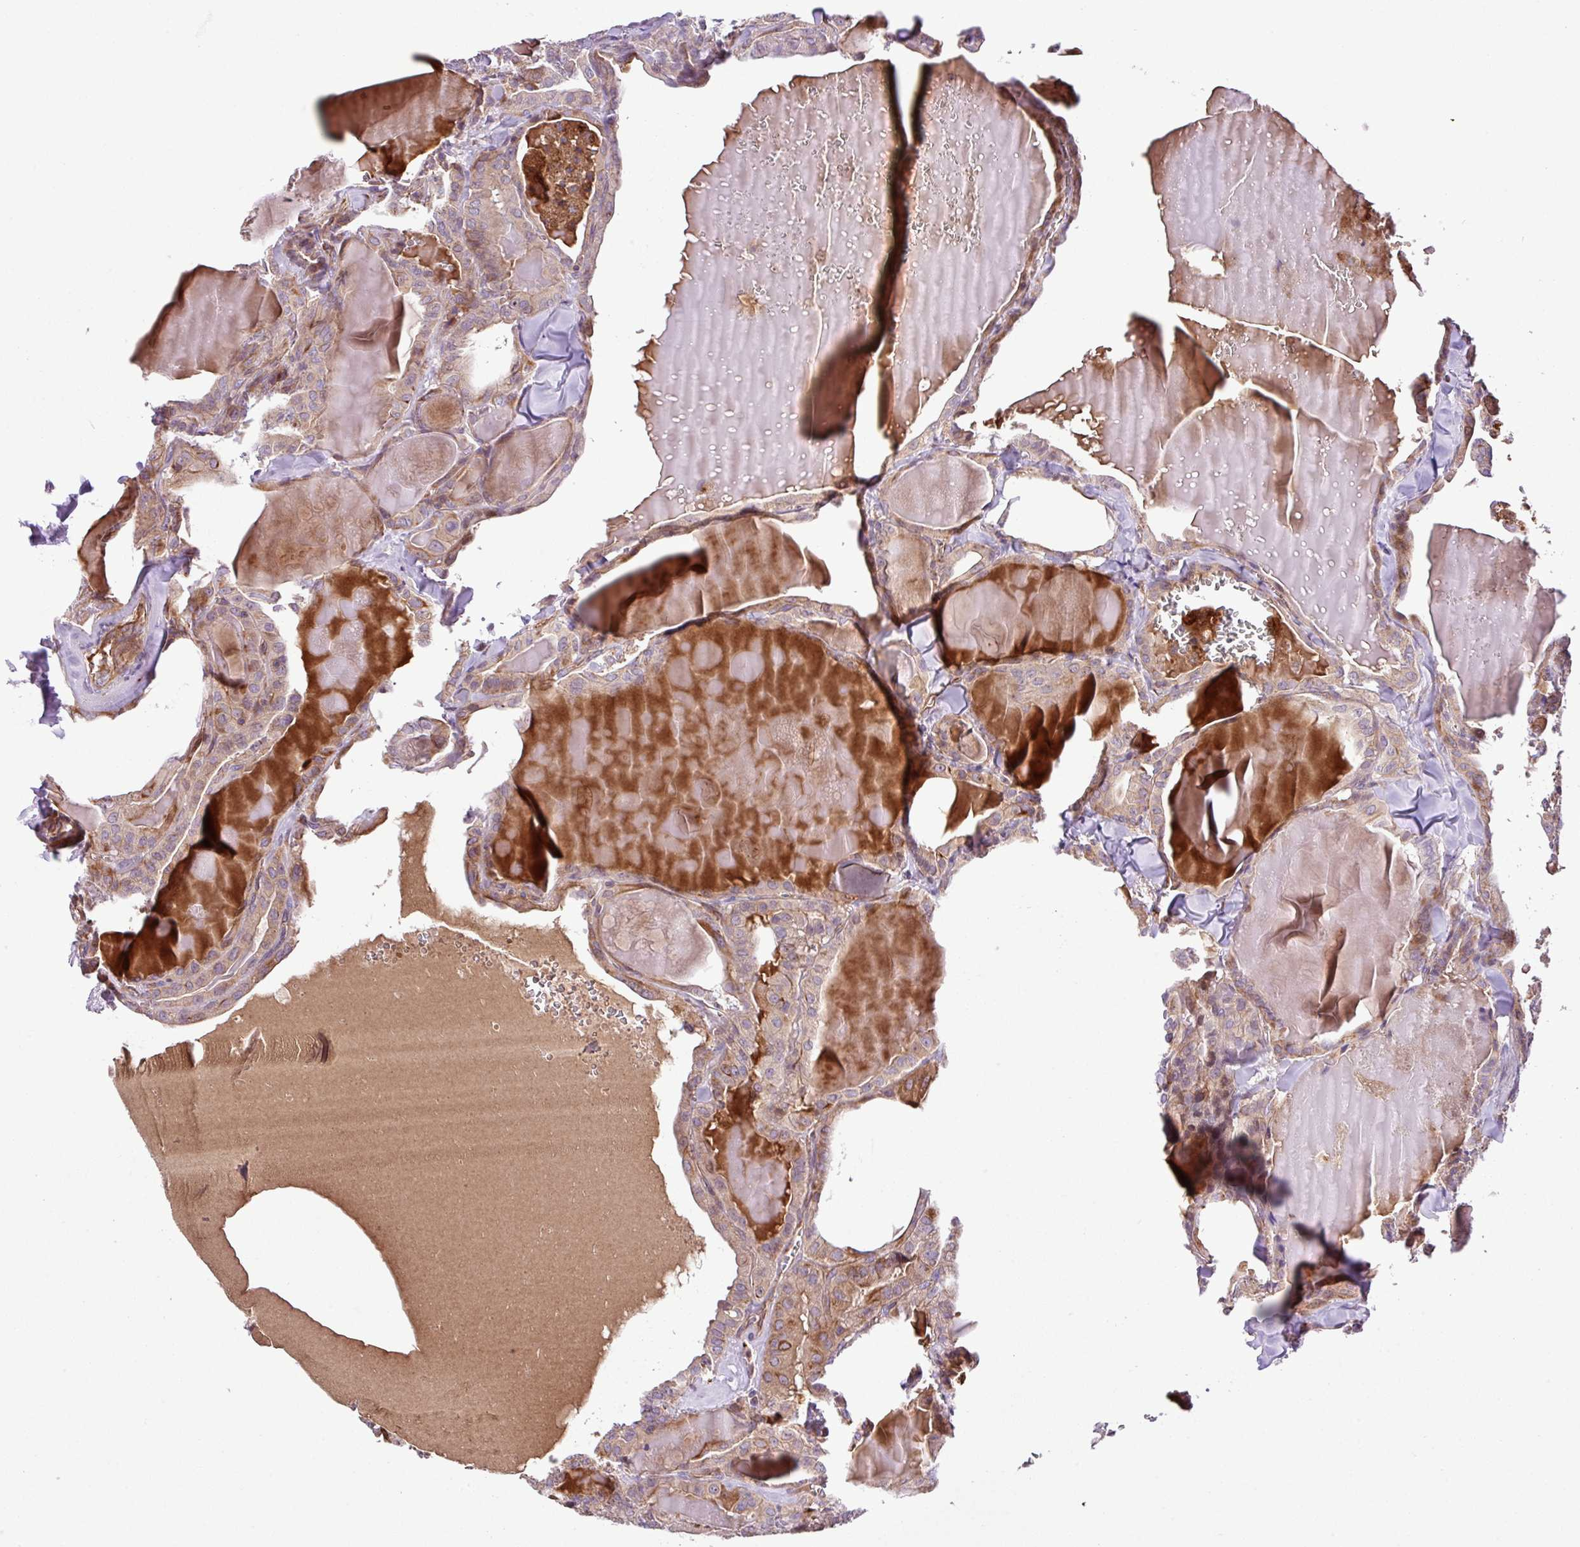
{"staining": {"intensity": "moderate", "quantity": "25%-75%", "location": "cytoplasmic/membranous"}, "tissue": "thyroid cancer", "cell_type": "Tumor cells", "image_type": "cancer", "snomed": [{"axis": "morphology", "description": "Papillary adenocarcinoma, NOS"}, {"axis": "topography", "description": "Thyroid gland"}], "caption": "Tumor cells display moderate cytoplasmic/membranous staining in about 25%-75% of cells in thyroid cancer (papillary adenocarcinoma). Using DAB (brown) and hematoxylin (blue) stains, captured at high magnification using brightfield microscopy.", "gene": "ZNF266", "patient": {"sex": "male", "age": 52}}